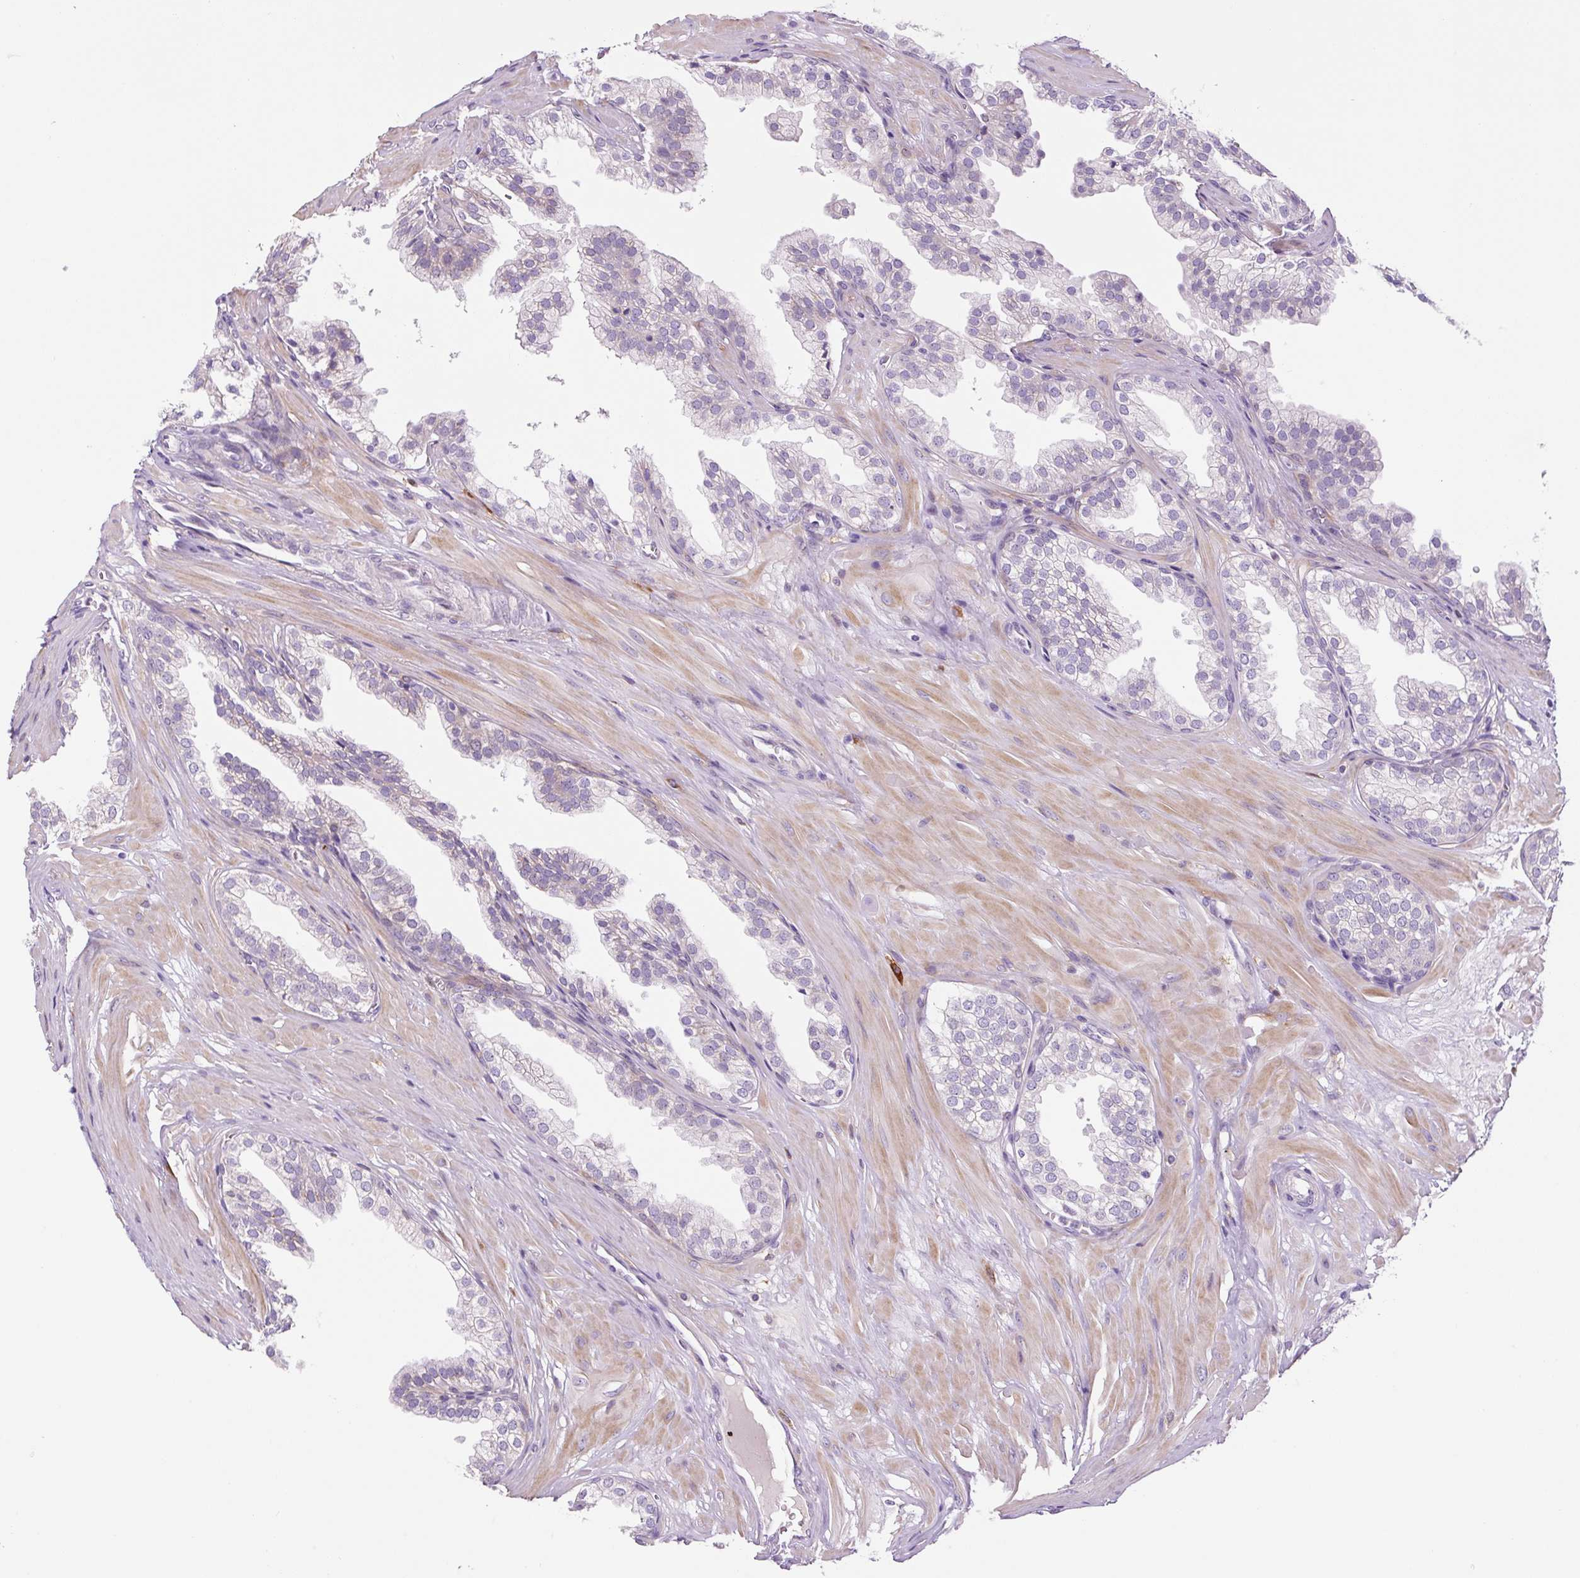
{"staining": {"intensity": "negative", "quantity": "none", "location": "none"}, "tissue": "prostate", "cell_type": "Glandular cells", "image_type": "normal", "snomed": [{"axis": "morphology", "description": "Normal tissue, NOS"}, {"axis": "topography", "description": "Prostate"}, {"axis": "topography", "description": "Peripheral nerve tissue"}], "caption": "There is no significant staining in glandular cells of prostate. (Immunohistochemistry (ihc), brightfield microscopy, high magnification).", "gene": "FUT10", "patient": {"sex": "male", "age": 55}}